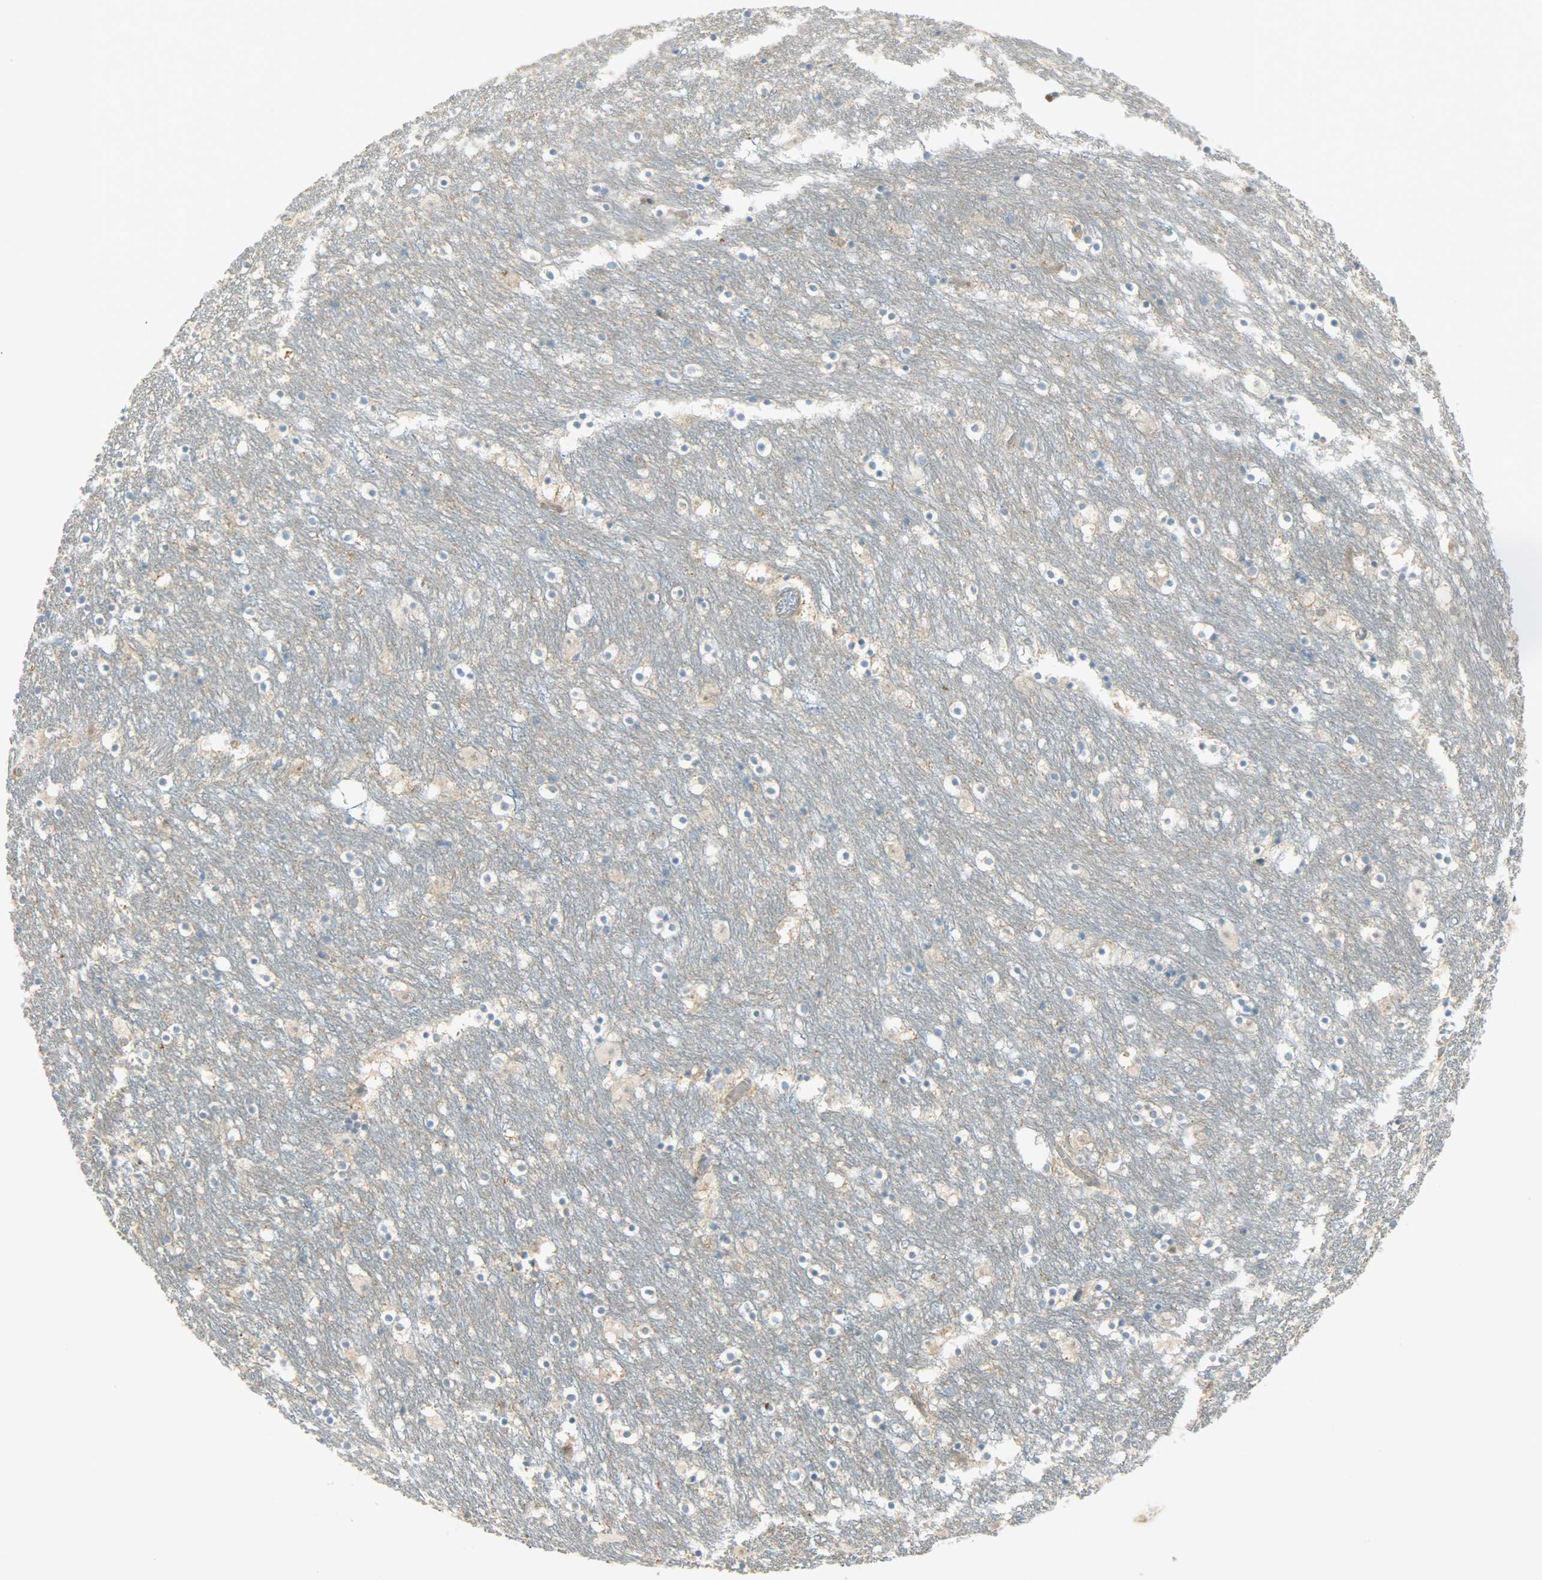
{"staining": {"intensity": "moderate", "quantity": ">75%", "location": "cytoplasmic/membranous"}, "tissue": "caudate", "cell_type": "Glial cells", "image_type": "normal", "snomed": [{"axis": "morphology", "description": "Normal tissue, NOS"}, {"axis": "topography", "description": "Lateral ventricle wall"}], "caption": "IHC of normal caudate displays medium levels of moderate cytoplasmic/membranous expression in approximately >75% of glial cells.", "gene": "TSC22D2", "patient": {"sex": "male", "age": 45}}